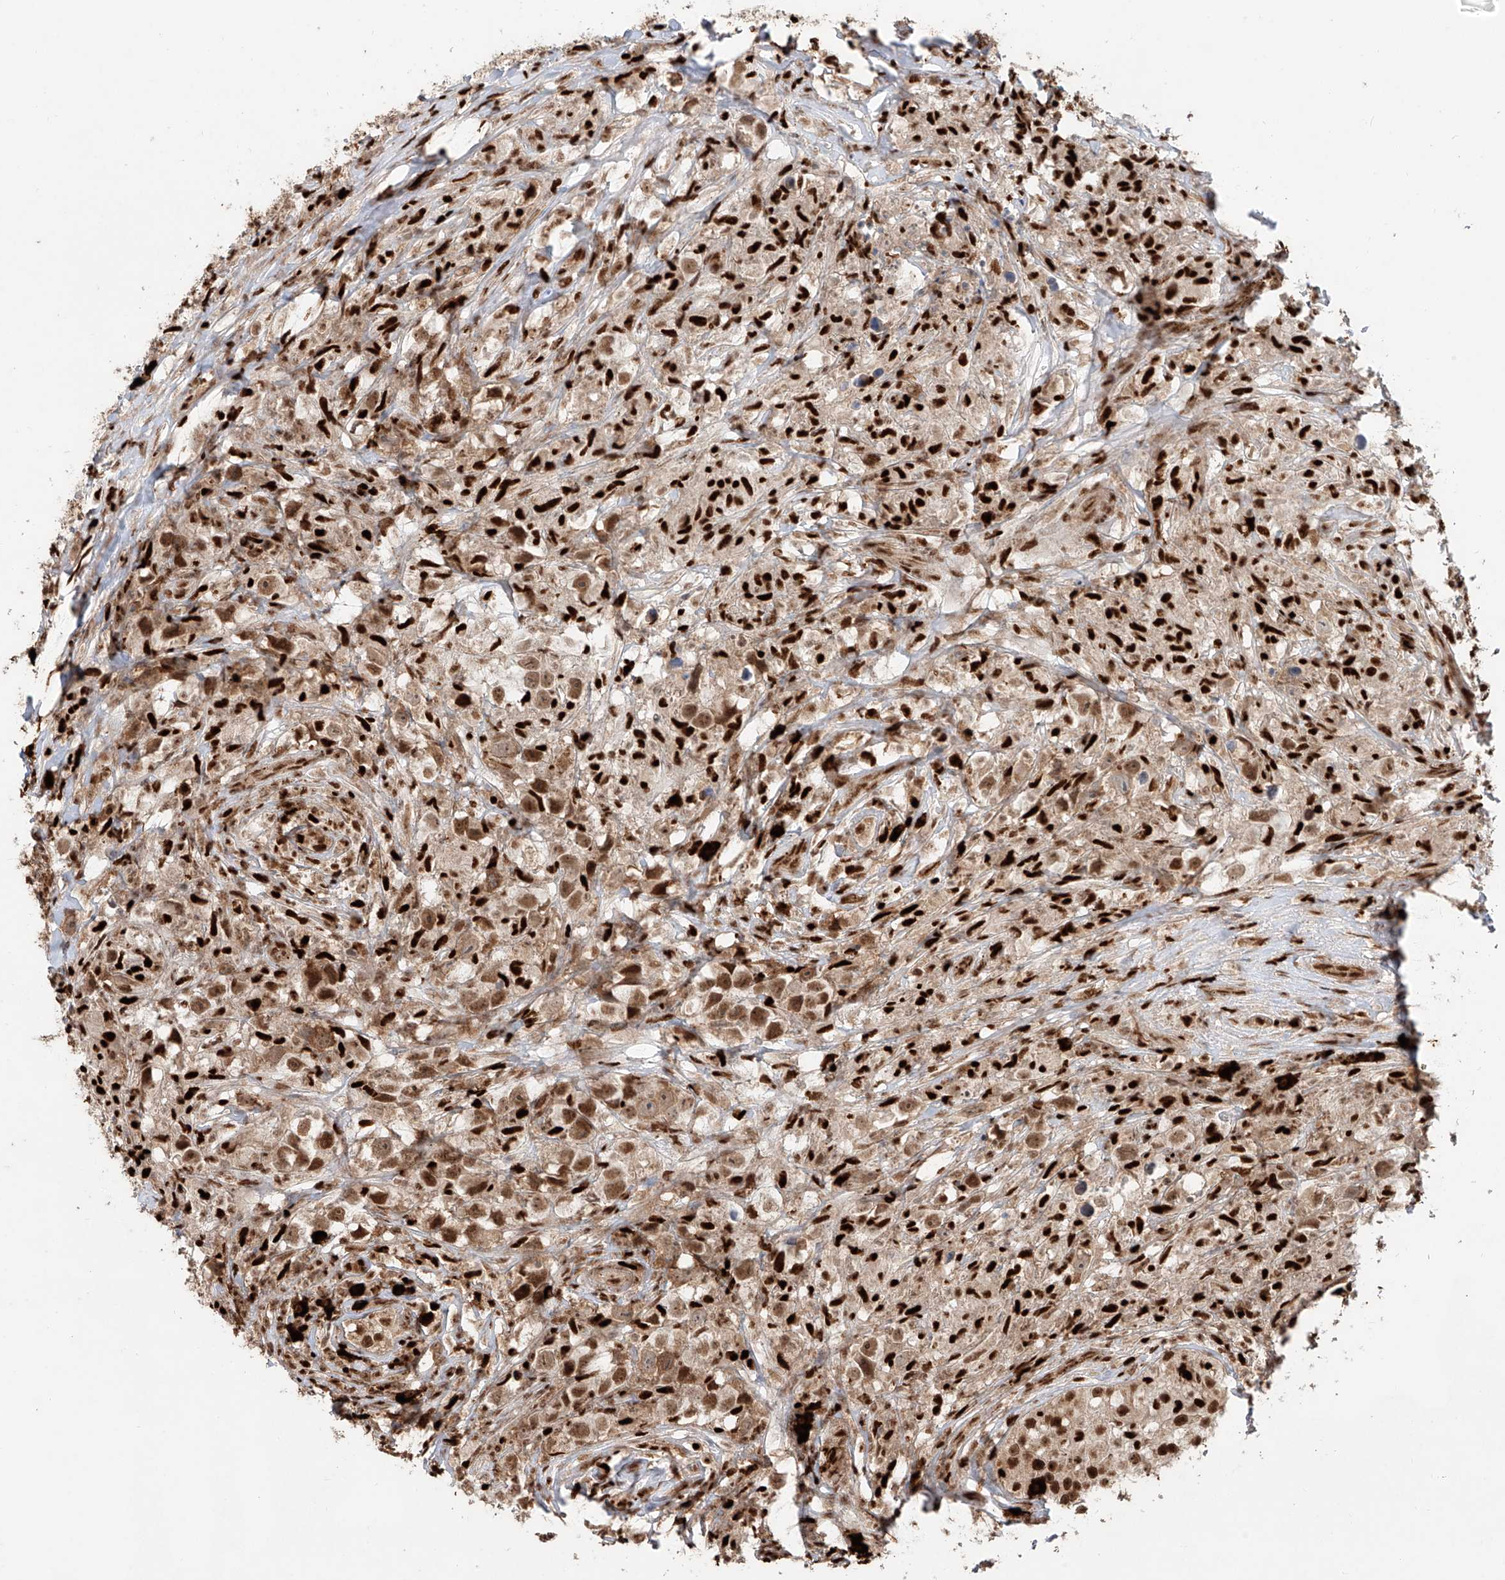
{"staining": {"intensity": "moderate", "quantity": ">75%", "location": "nuclear"}, "tissue": "testis cancer", "cell_type": "Tumor cells", "image_type": "cancer", "snomed": [{"axis": "morphology", "description": "Seminoma, NOS"}, {"axis": "topography", "description": "Testis"}], "caption": "Testis cancer (seminoma) stained with a protein marker demonstrates moderate staining in tumor cells.", "gene": "DZIP1L", "patient": {"sex": "male", "age": 49}}